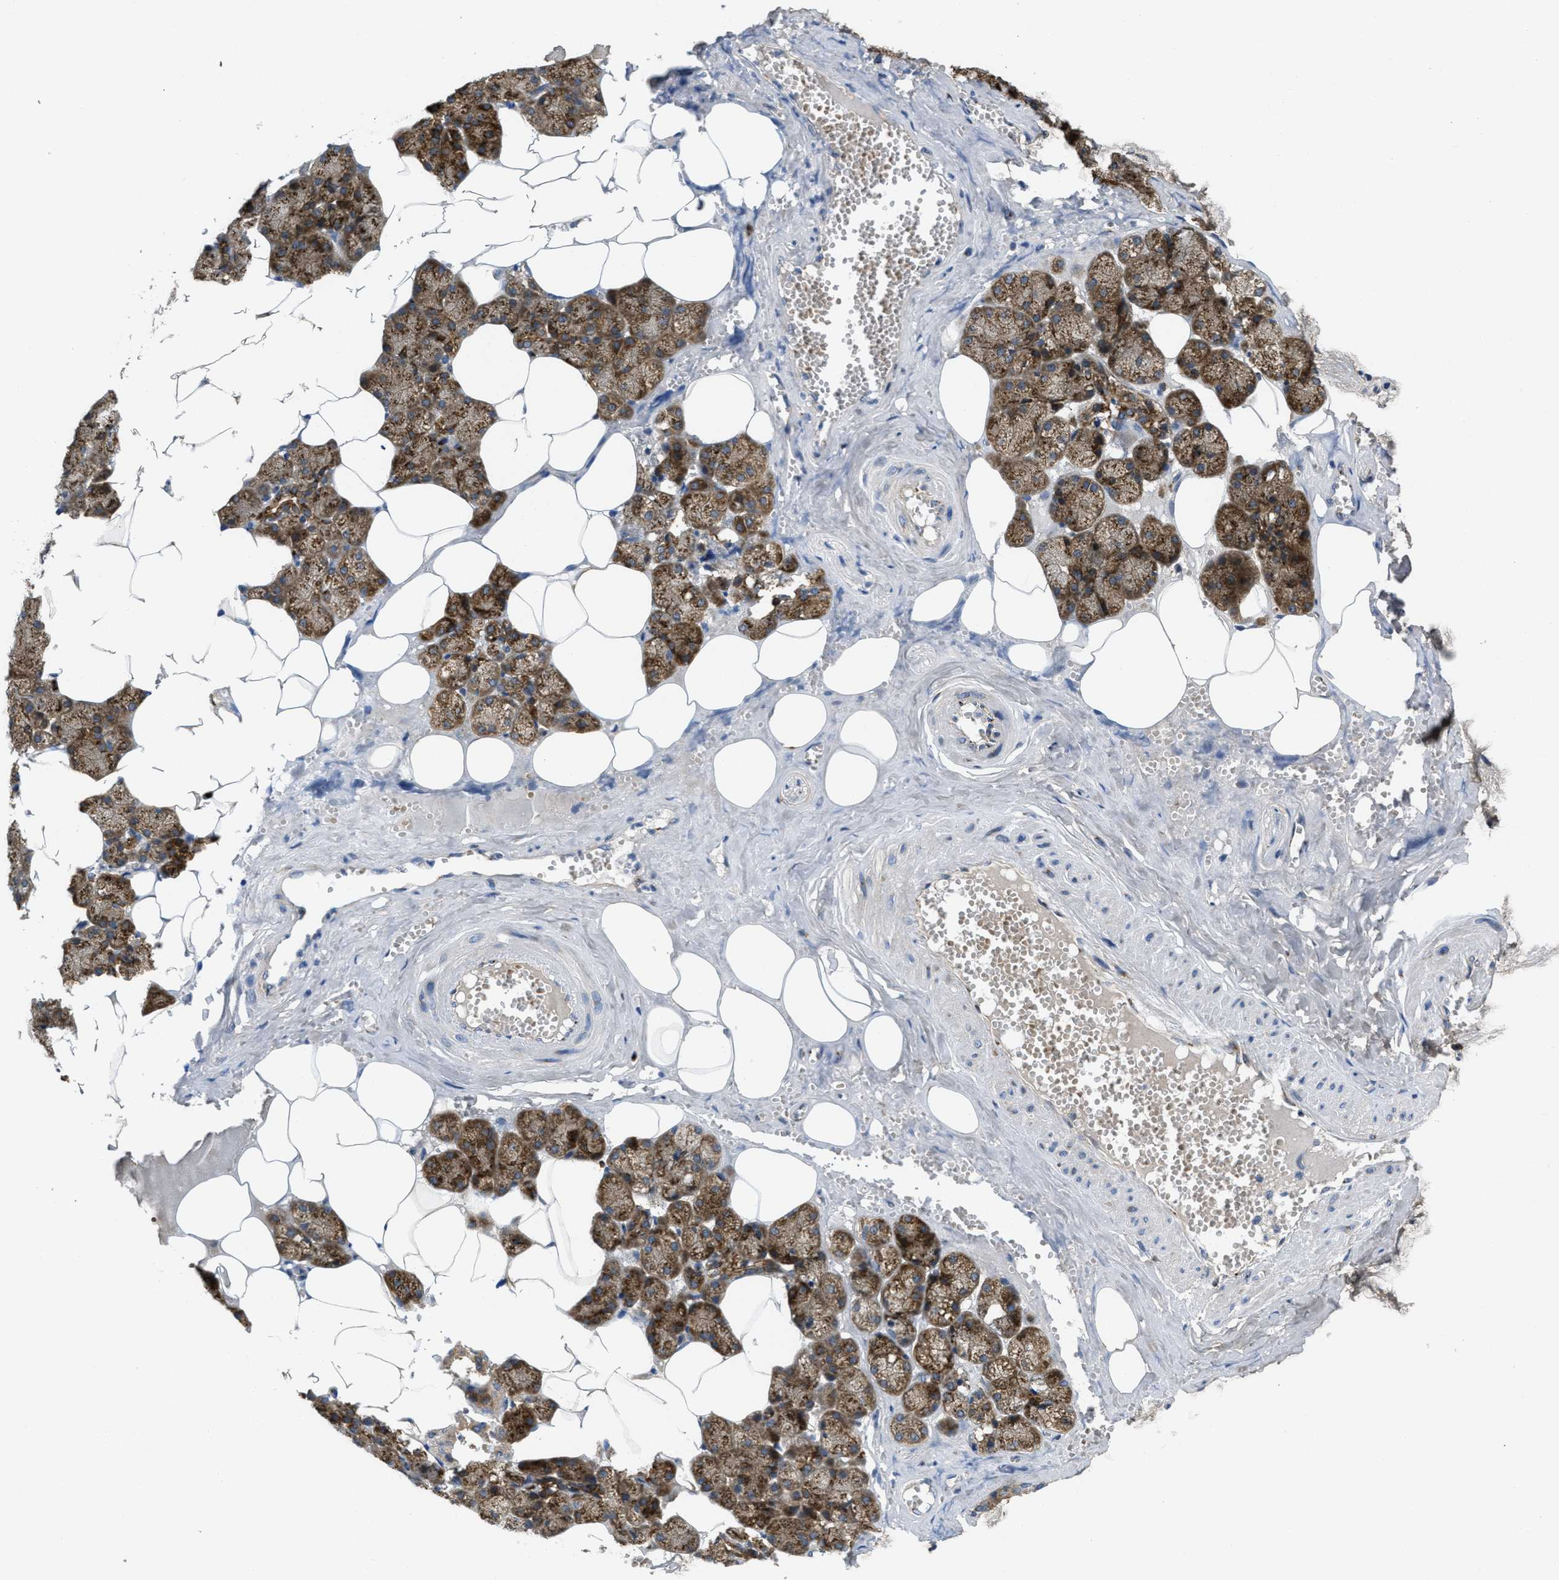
{"staining": {"intensity": "moderate", "quantity": ">75%", "location": "cytoplasmic/membranous"}, "tissue": "salivary gland", "cell_type": "Glandular cells", "image_type": "normal", "snomed": [{"axis": "morphology", "description": "Normal tissue, NOS"}, {"axis": "topography", "description": "Salivary gland"}], "caption": "Glandular cells reveal medium levels of moderate cytoplasmic/membranous staining in approximately >75% of cells in benign salivary gland. (DAB IHC with brightfield microscopy, high magnification).", "gene": "ZNF70", "patient": {"sex": "male", "age": 62}}